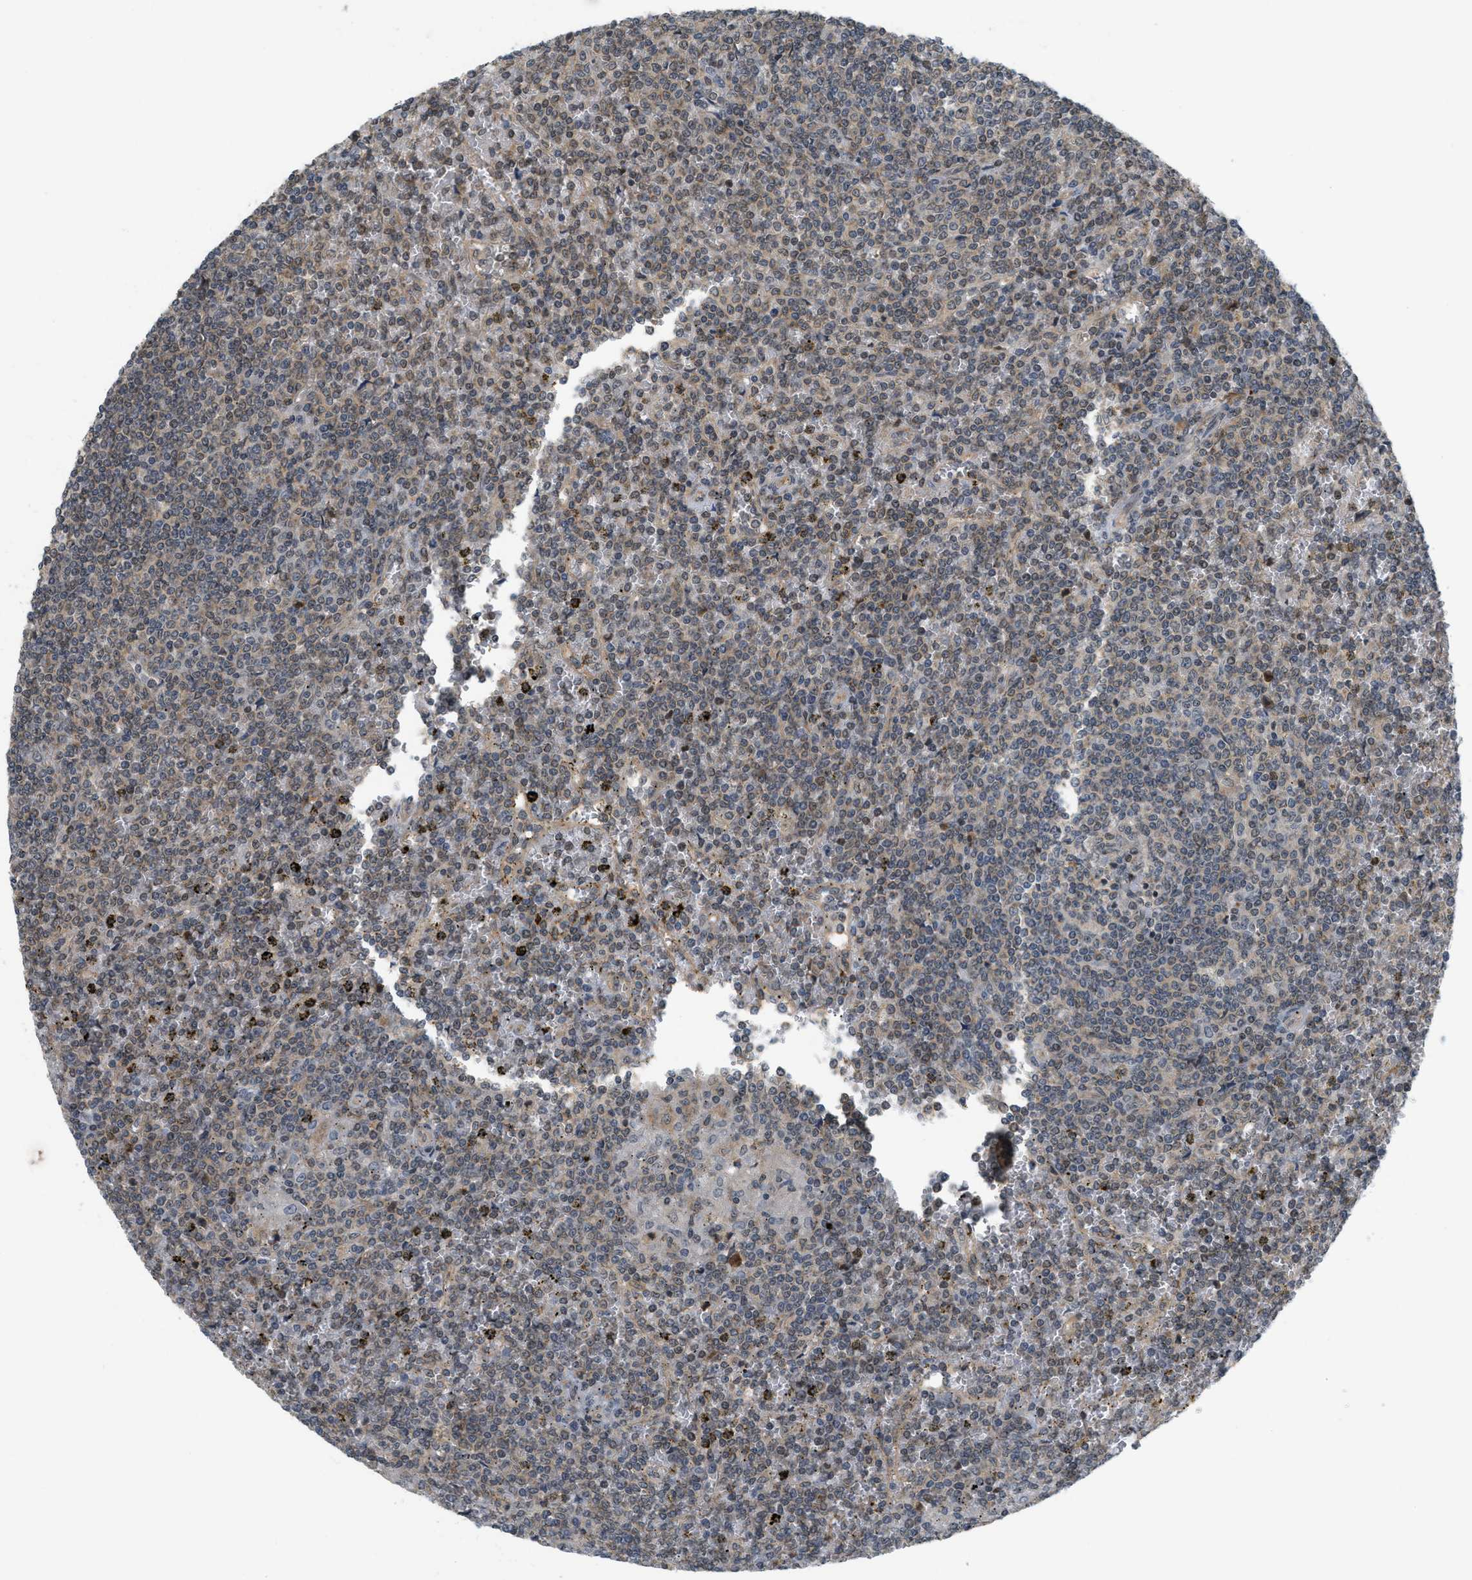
{"staining": {"intensity": "weak", "quantity": ">75%", "location": "cytoplasmic/membranous"}, "tissue": "lymphoma", "cell_type": "Tumor cells", "image_type": "cancer", "snomed": [{"axis": "morphology", "description": "Malignant lymphoma, non-Hodgkin's type, Low grade"}, {"axis": "topography", "description": "Spleen"}], "caption": "Human lymphoma stained with a protein marker displays weak staining in tumor cells.", "gene": "PRKD1", "patient": {"sex": "female", "age": 19}}